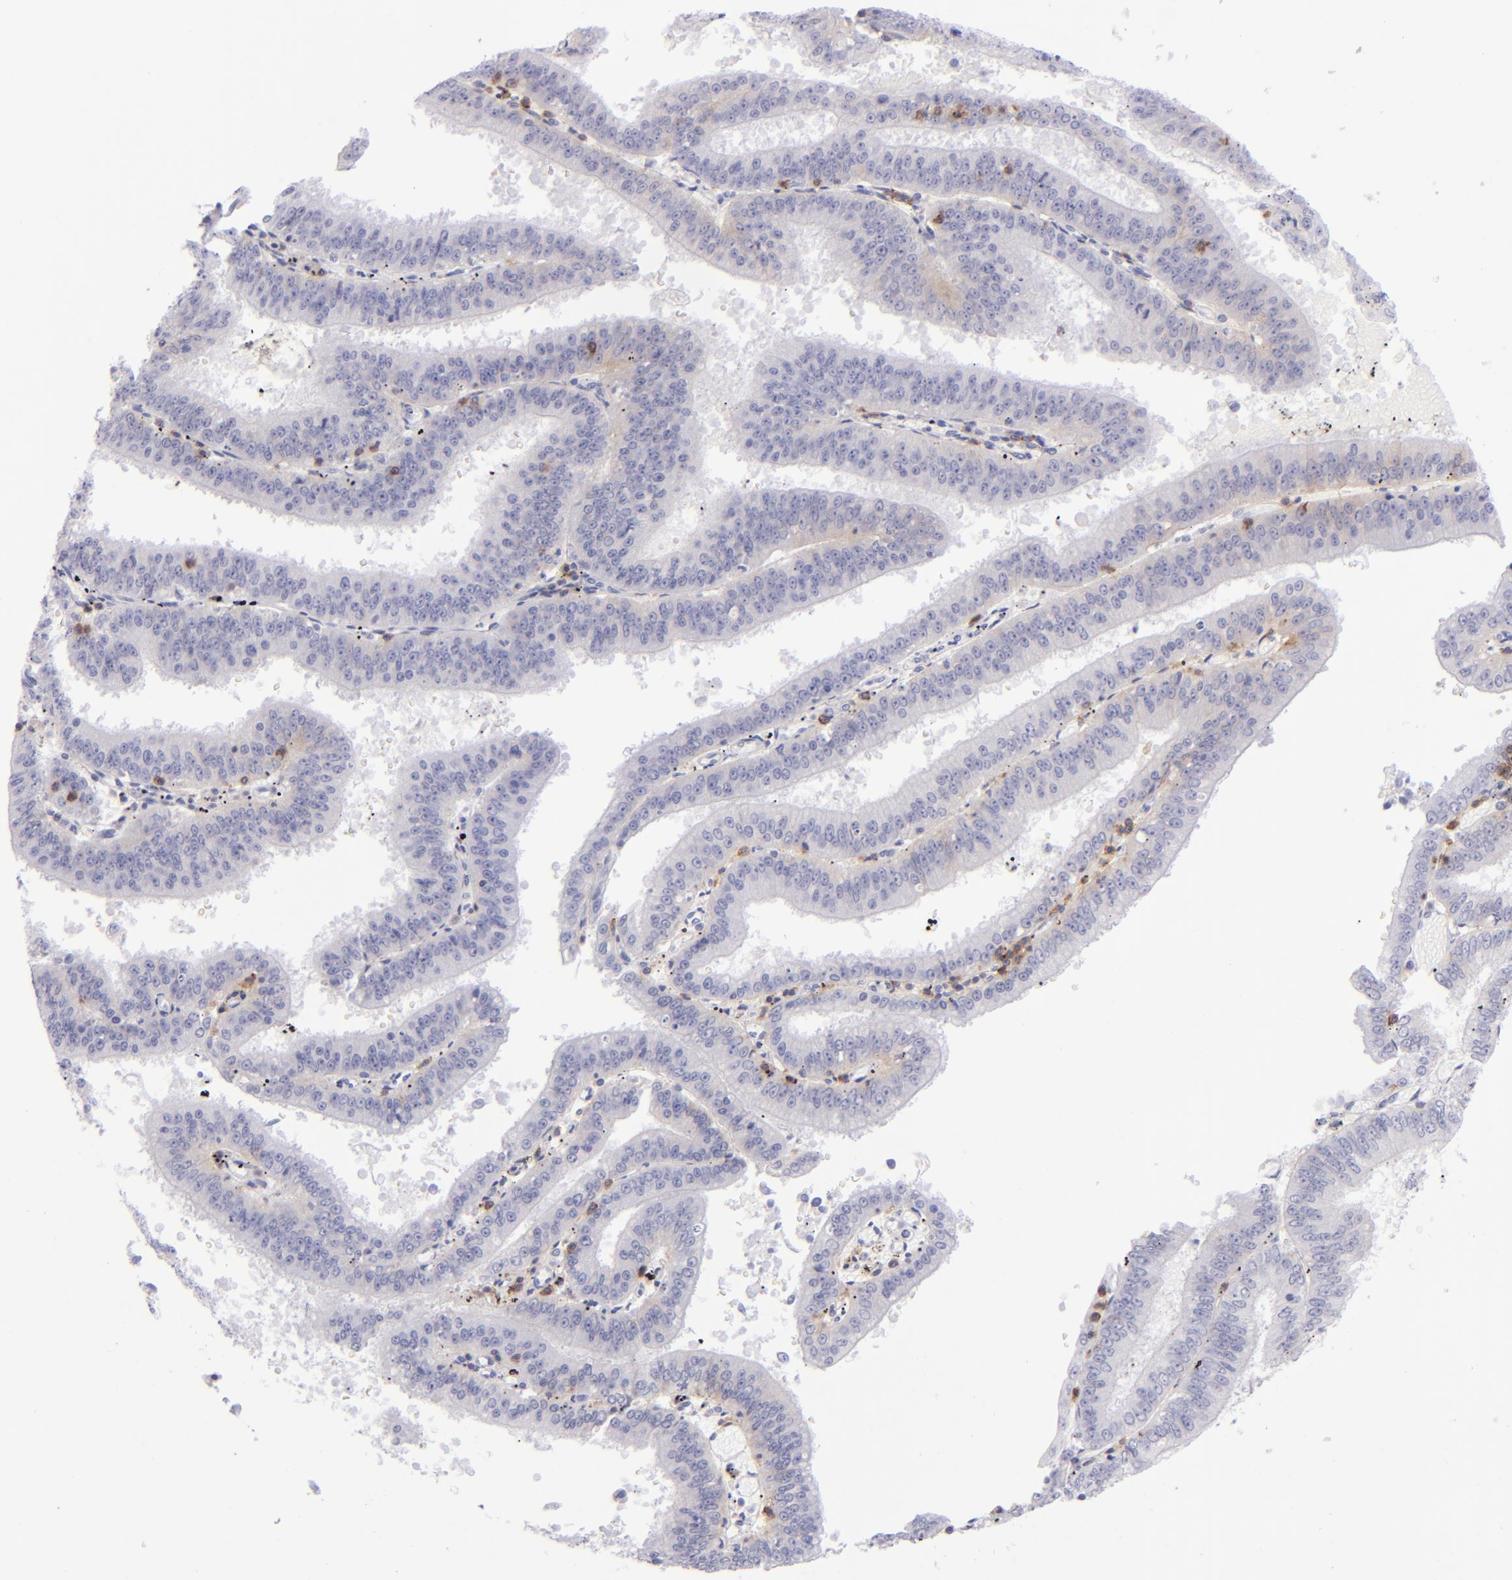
{"staining": {"intensity": "negative", "quantity": "none", "location": "none"}, "tissue": "endometrial cancer", "cell_type": "Tumor cells", "image_type": "cancer", "snomed": [{"axis": "morphology", "description": "Adenocarcinoma, NOS"}, {"axis": "topography", "description": "Endometrium"}], "caption": "Protein analysis of endometrial adenocarcinoma demonstrates no significant staining in tumor cells. (DAB (3,3'-diaminobenzidine) IHC, high magnification).", "gene": "CD69", "patient": {"sex": "female", "age": 66}}